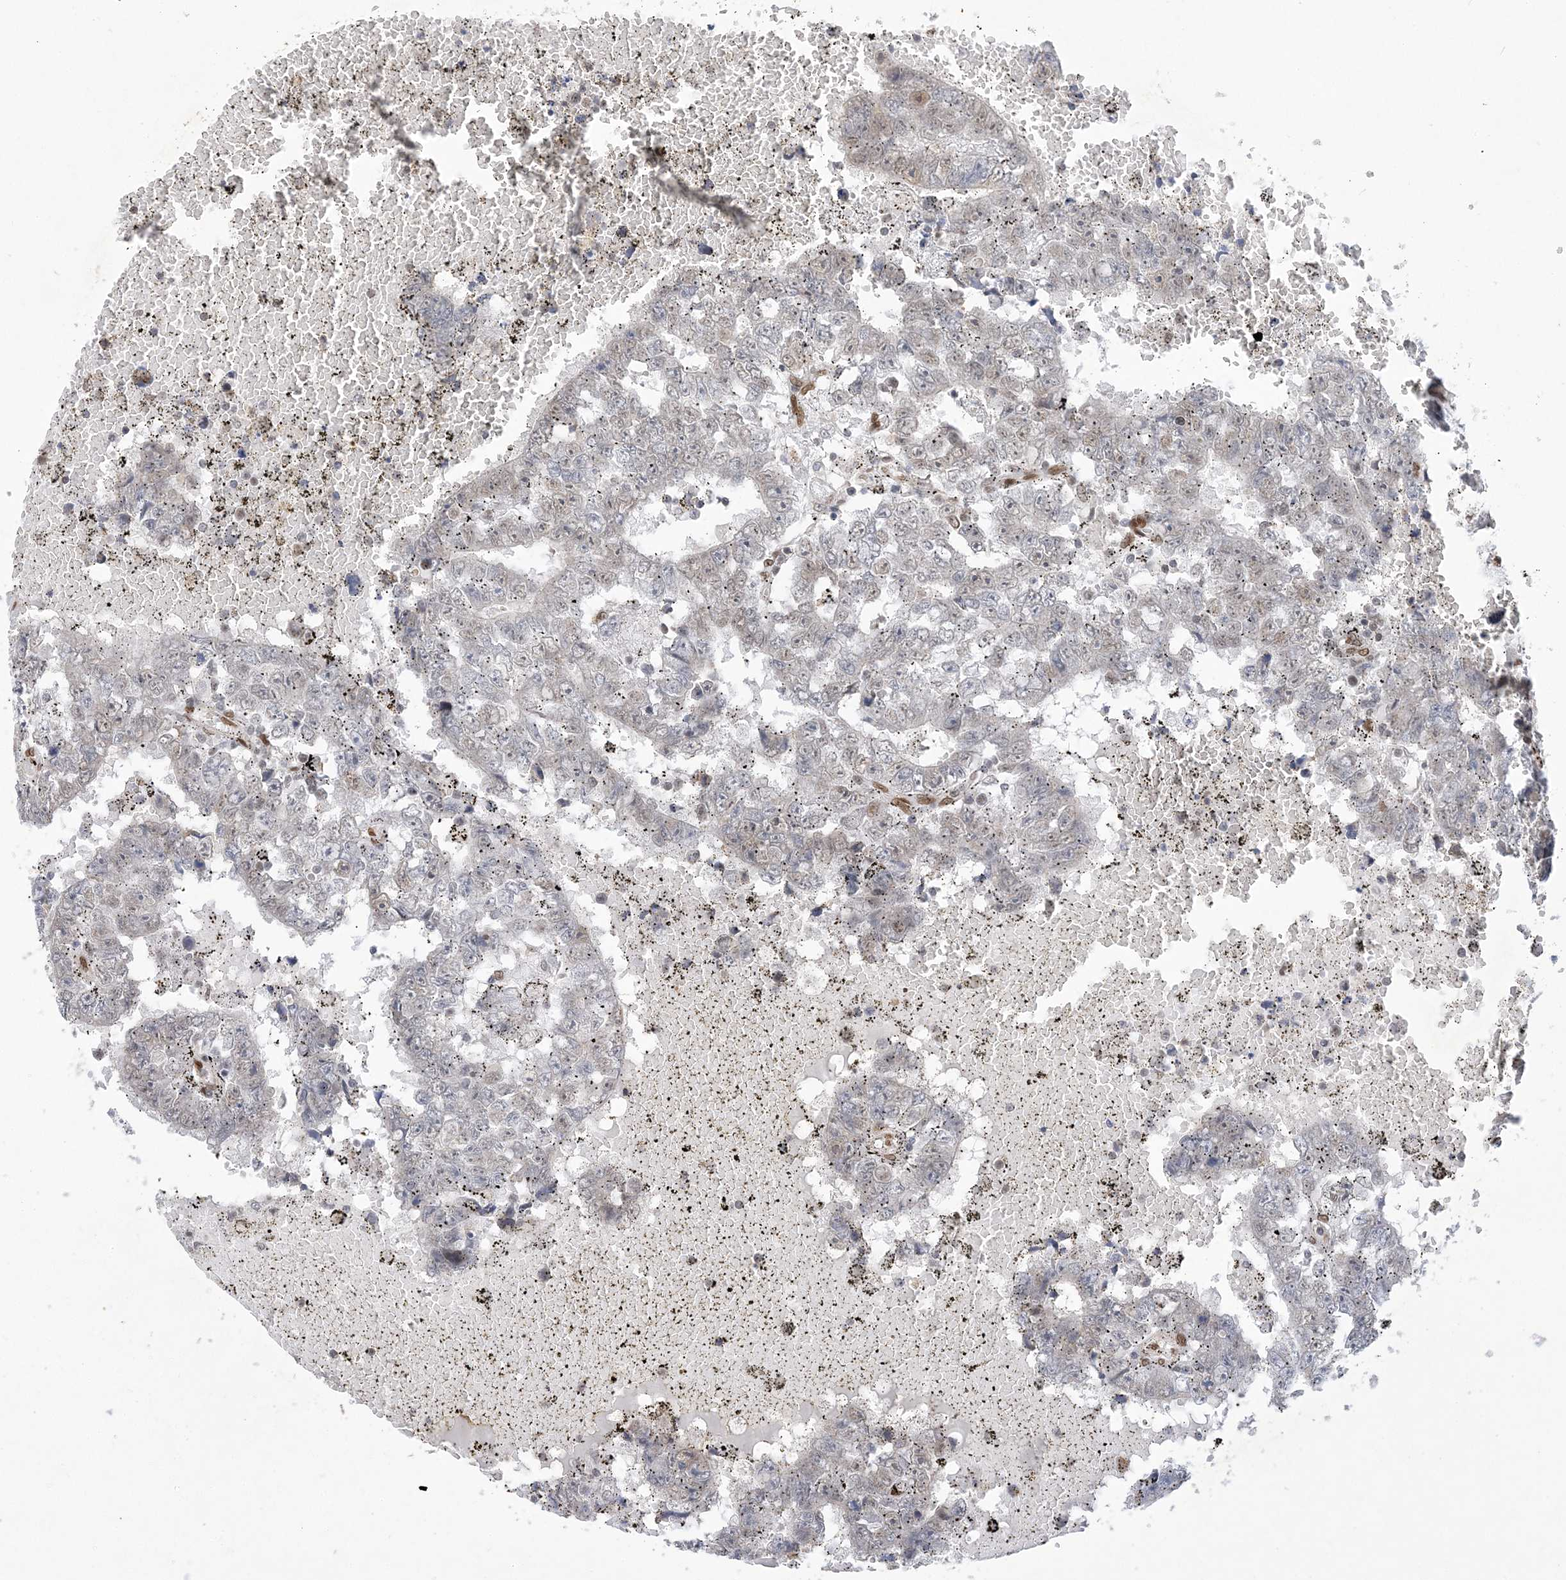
{"staining": {"intensity": "negative", "quantity": "none", "location": "none"}, "tissue": "testis cancer", "cell_type": "Tumor cells", "image_type": "cancer", "snomed": [{"axis": "morphology", "description": "Carcinoma, Embryonal, NOS"}, {"axis": "topography", "description": "Testis"}], "caption": "This is a histopathology image of immunohistochemistry staining of embryonal carcinoma (testis), which shows no staining in tumor cells.", "gene": "WAC", "patient": {"sex": "male", "age": 25}}